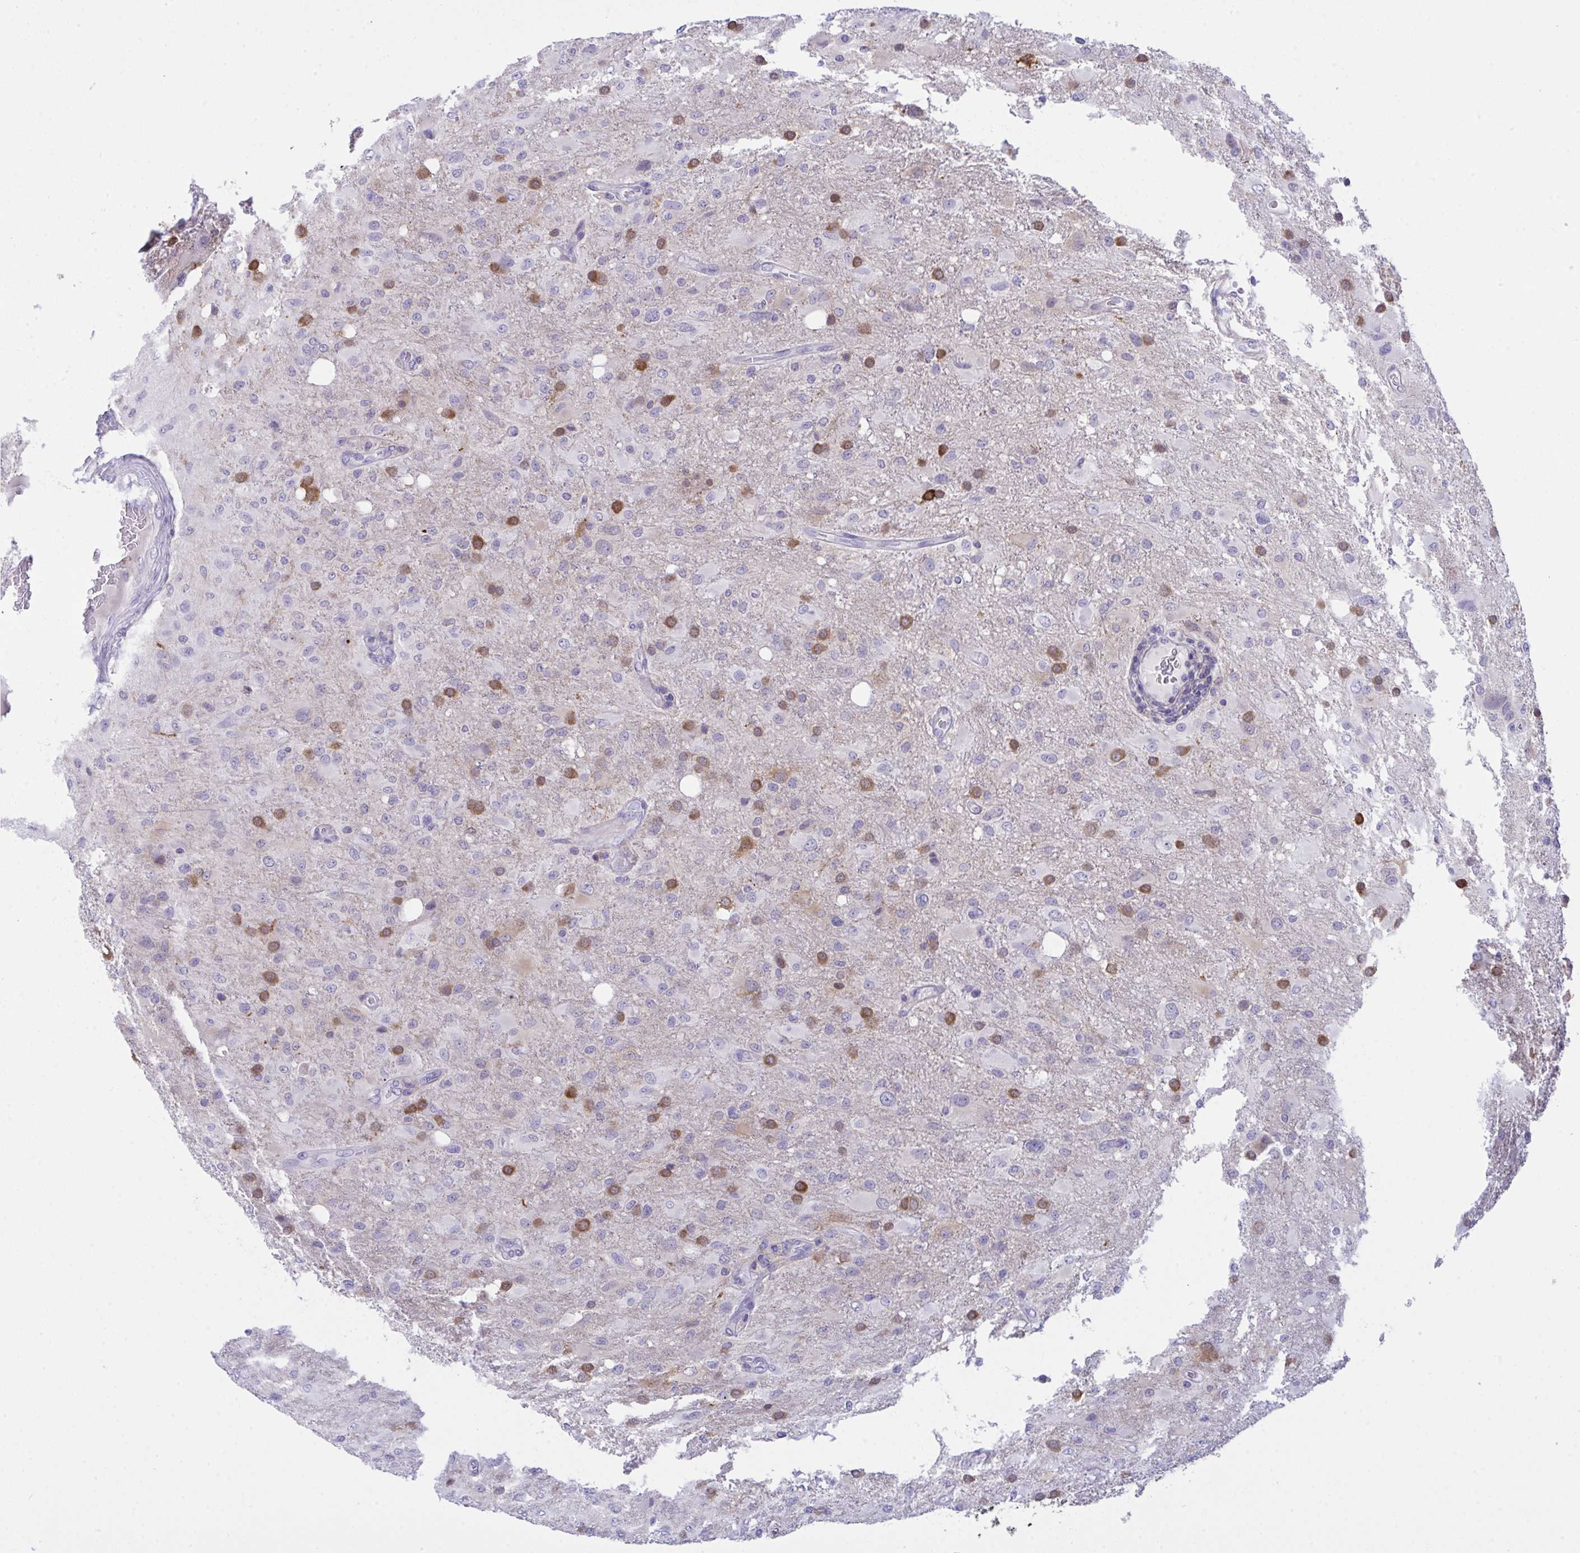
{"staining": {"intensity": "moderate", "quantity": "<25%", "location": "cytoplasmic/membranous"}, "tissue": "glioma", "cell_type": "Tumor cells", "image_type": "cancer", "snomed": [{"axis": "morphology", "description": "Glioma, malignant, High grade"}, {"axis": "topography", "description": "Brain"}], "caption": "Immunohistochemistry (IHC) of human malignant glioma (high-grade) exhibits low levels of moderate cytoplasmic/membranous positivity in about <25% of tumor cells.", "gene": "RGPD5", "patient": {"sex": "male", "age": 53}}